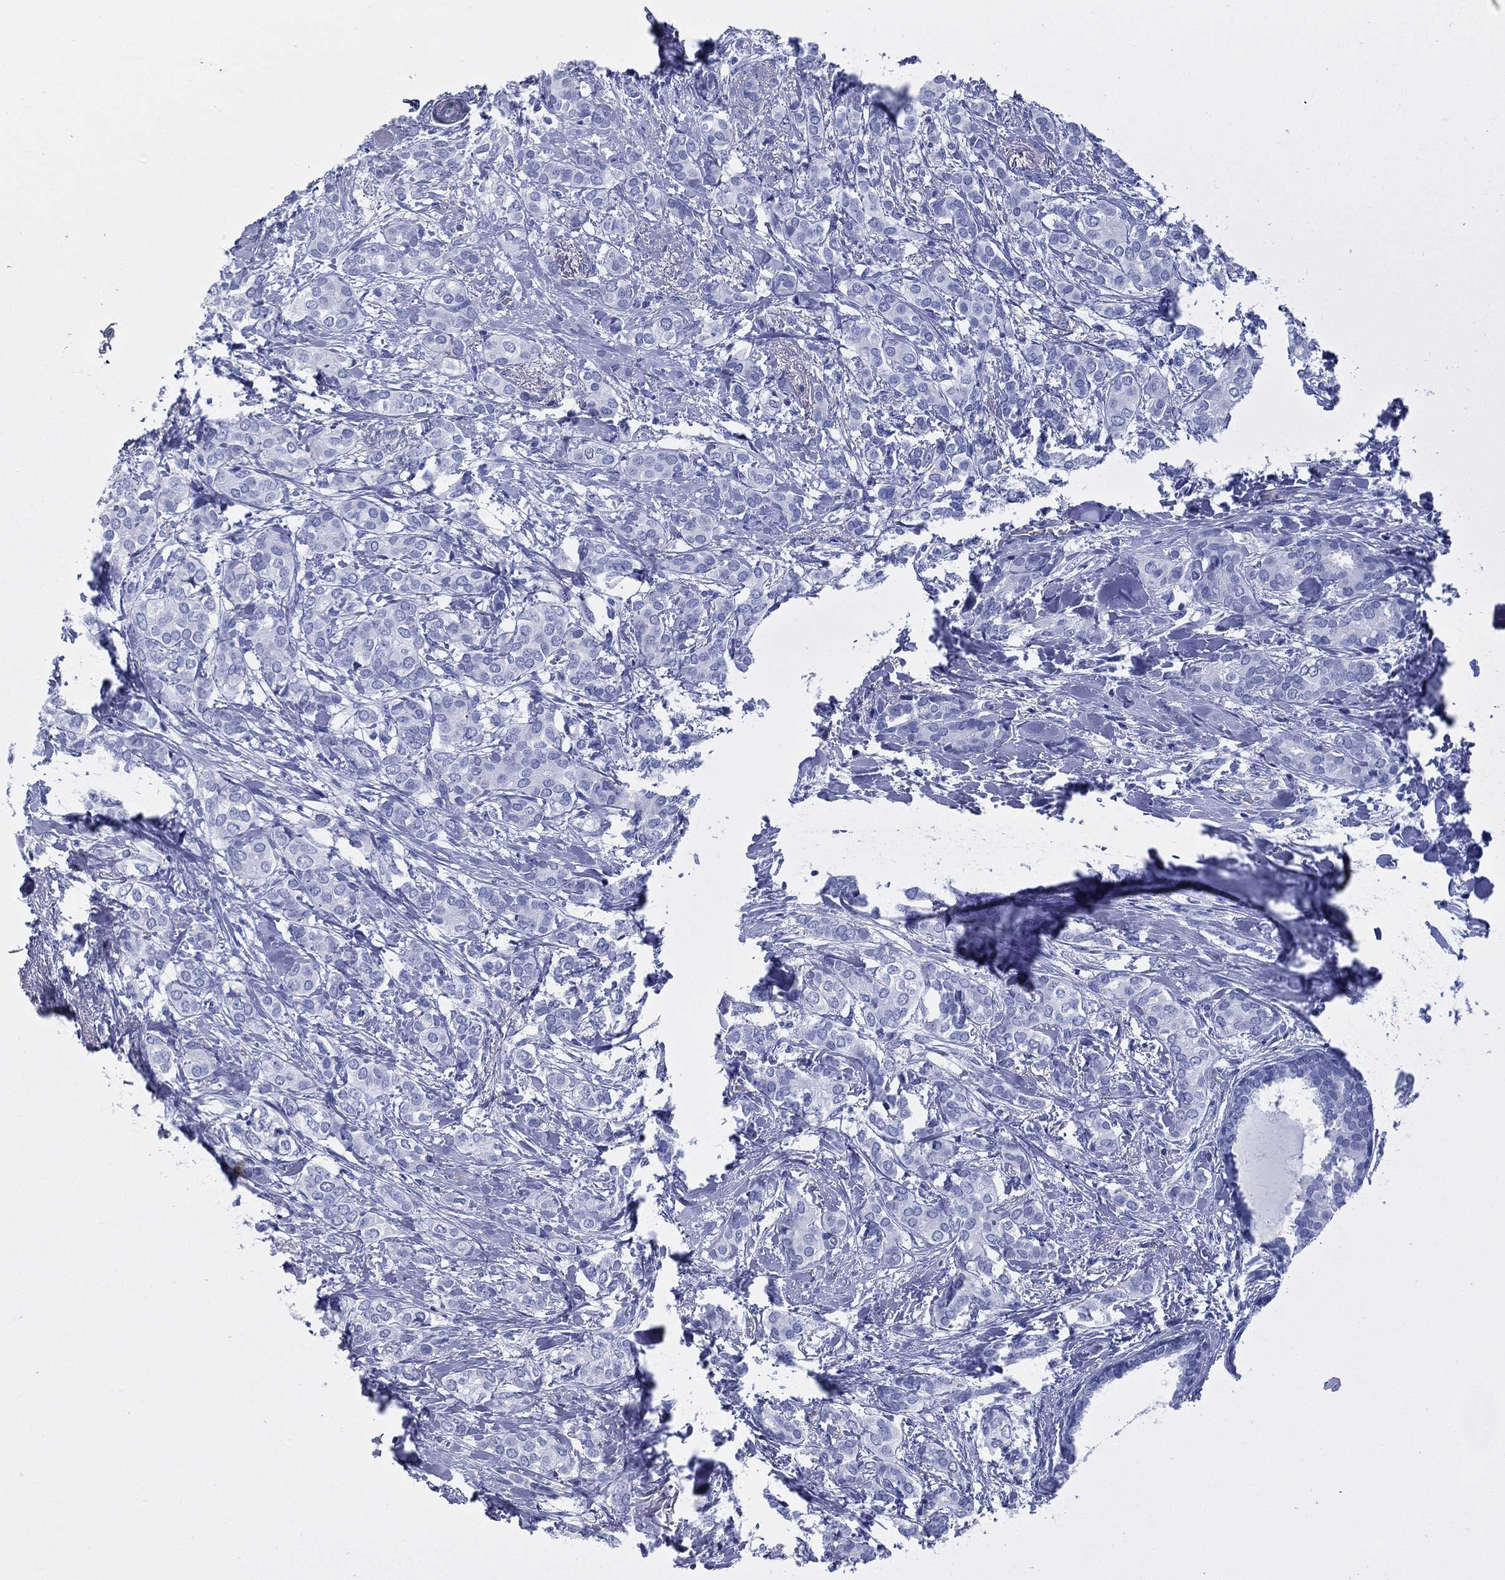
{"staining": {"intensity": "negative", "quantity": "none", "location": "none"}, "tissue": "breast cancer", "cell_type": "Tumor cells", "image_type": "cancer", "snomed": [{"axis": "morphology", "description": "Duct carcinoma"}, {"axis": "topography", "description": "Breast"}], "caption": "The immunohistochemistry (IHC) histopathology image has no significant positivity in tumor cells of breast cancer tissue. (Brightfield microscopy of DAB immunohistochemistry at high magnification).", "gene": "TMEM252", "patient": {"sex": "female", "age": 73}}